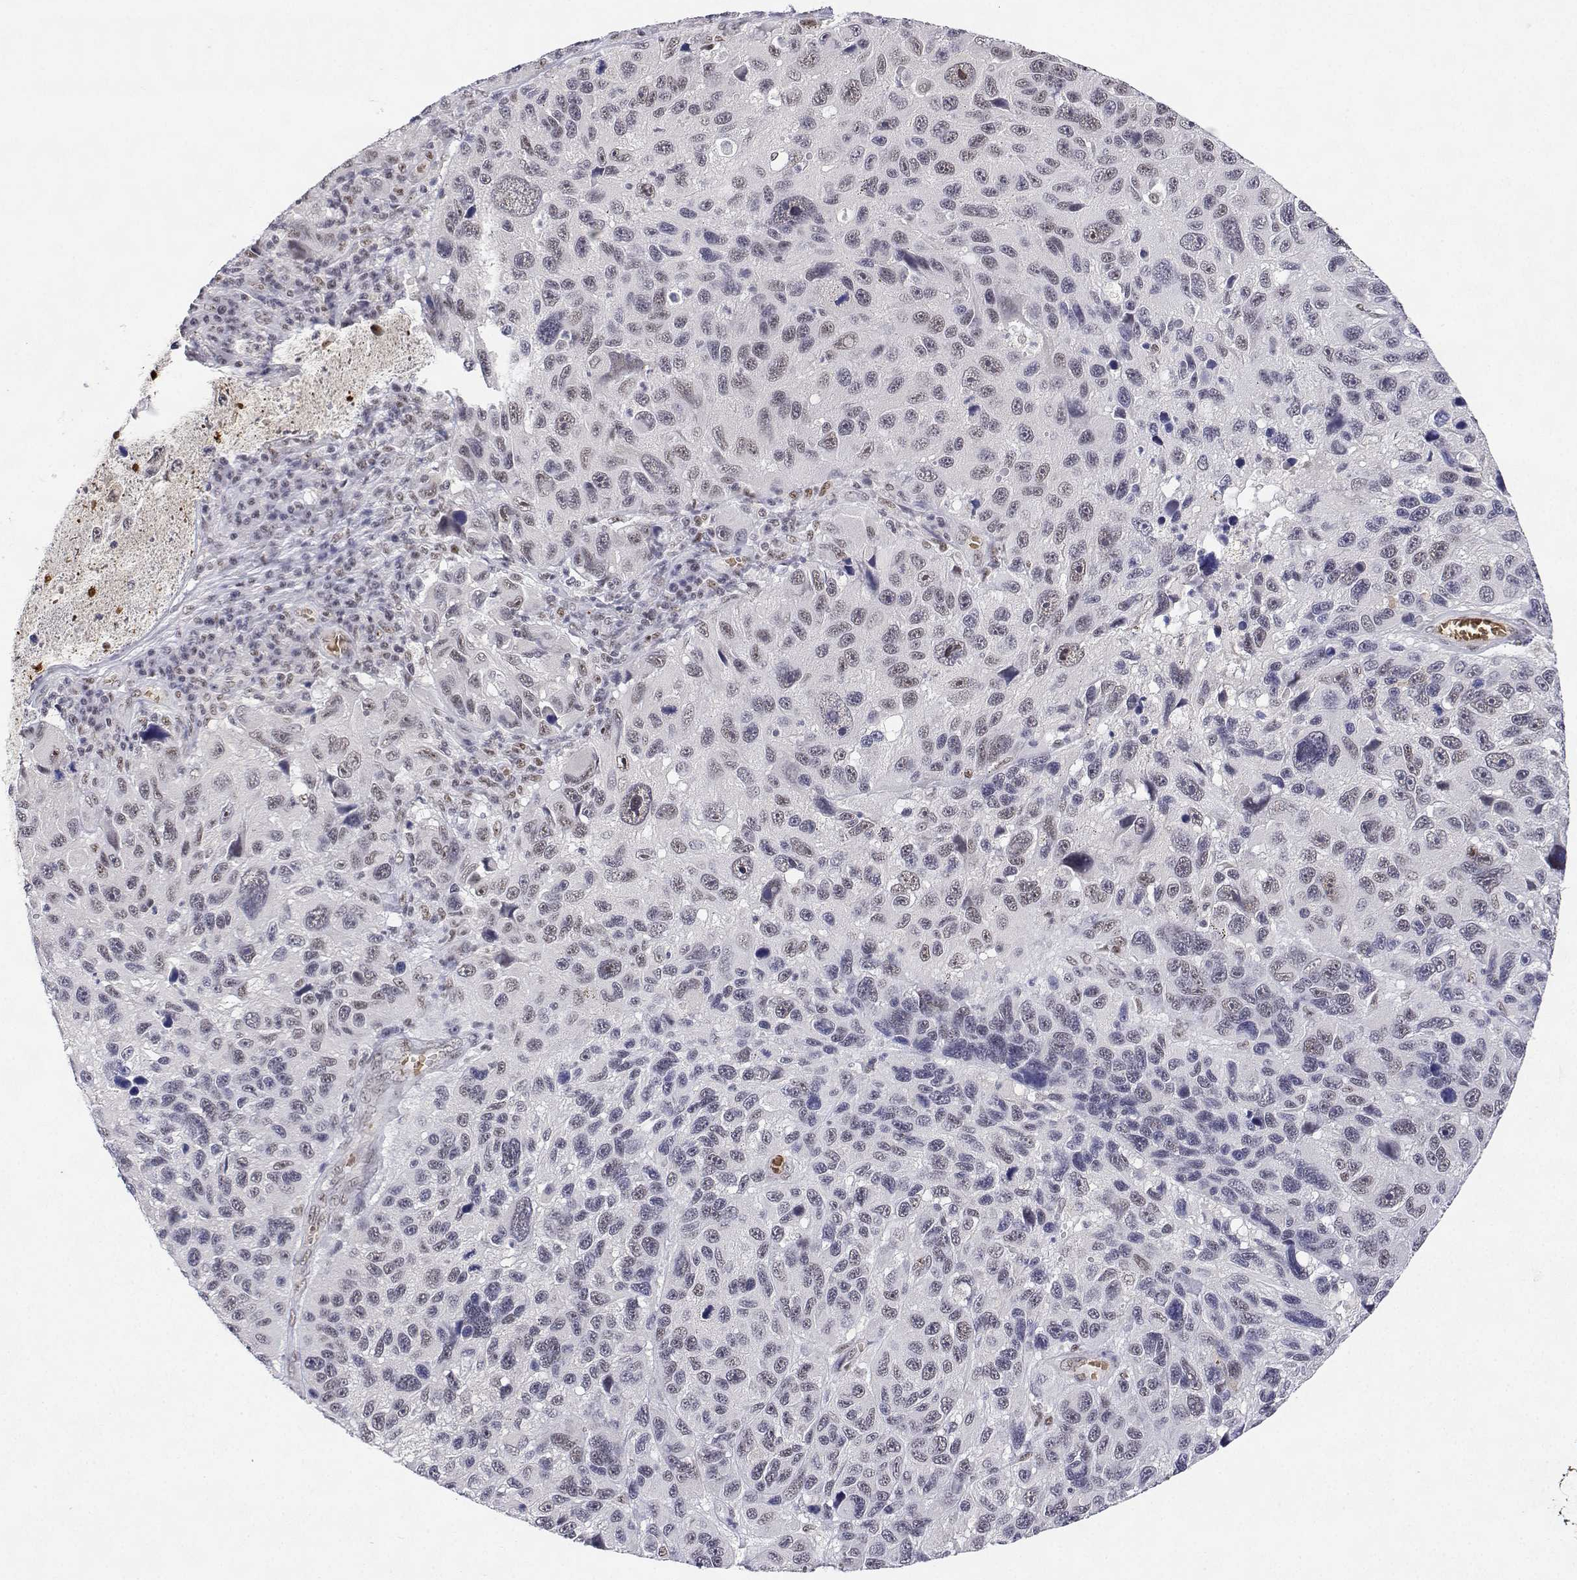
{"staining": {"intensity": "weak", "quantity": "<25%", "location": "nuclear"}, "tissue": "melanoma", "cell_type": "Tumor cells", "image_type": "cancer", "snomed": [{"axis": "morphology", "description": "Malignant melanoma, NOS"}, {"axis": "topography", "description": "Skin"}], "caption": "High power microscopy histopathology image of an IHC micrograph of malignant melanoma, revealing no significant positivity in tumor cells.", "gene": "ADAR", "patient": {"sex": "male", "age": 53}}